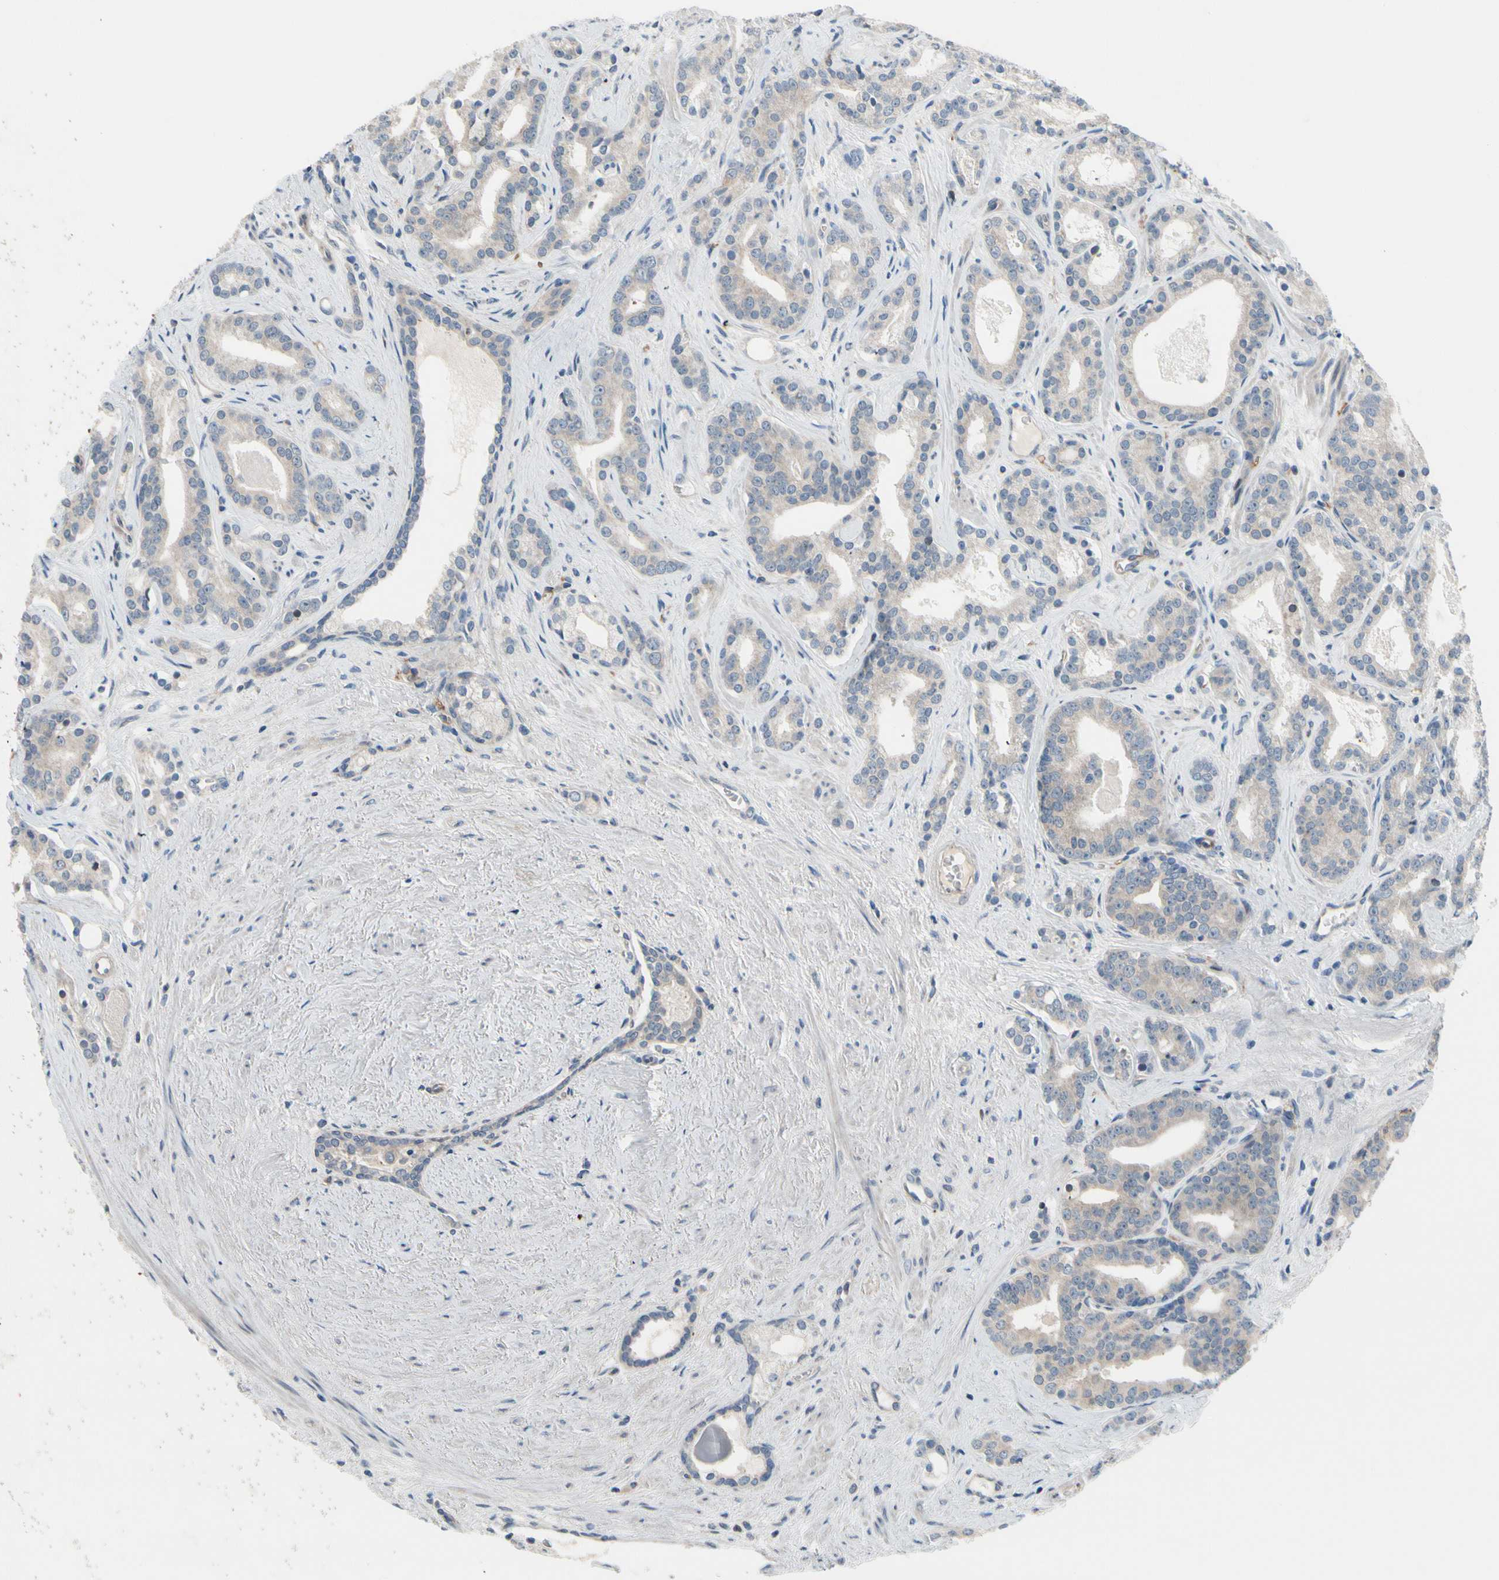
{"staining": {"intensity": "weak", "quantity": ">75%", "location": "cytoplasmic/membranous"}, "tissue": "prostate cancer", "cell_type": "Tumor cells", "image_type": "cancer", "snomed": [{"axis": "morphology", "description": "Adenocarcinoma, Low grade"}, {"axis": "topography", "description": "Prostate"}], "caption": "A brown stain labels weak cytoplasmic/membranous positivity of a protein in human adenocarcinoma (low-grade) (prostate) tumor cells.", "gene": "CFAP36", "patient": {"sex": "male", "age": 63}}